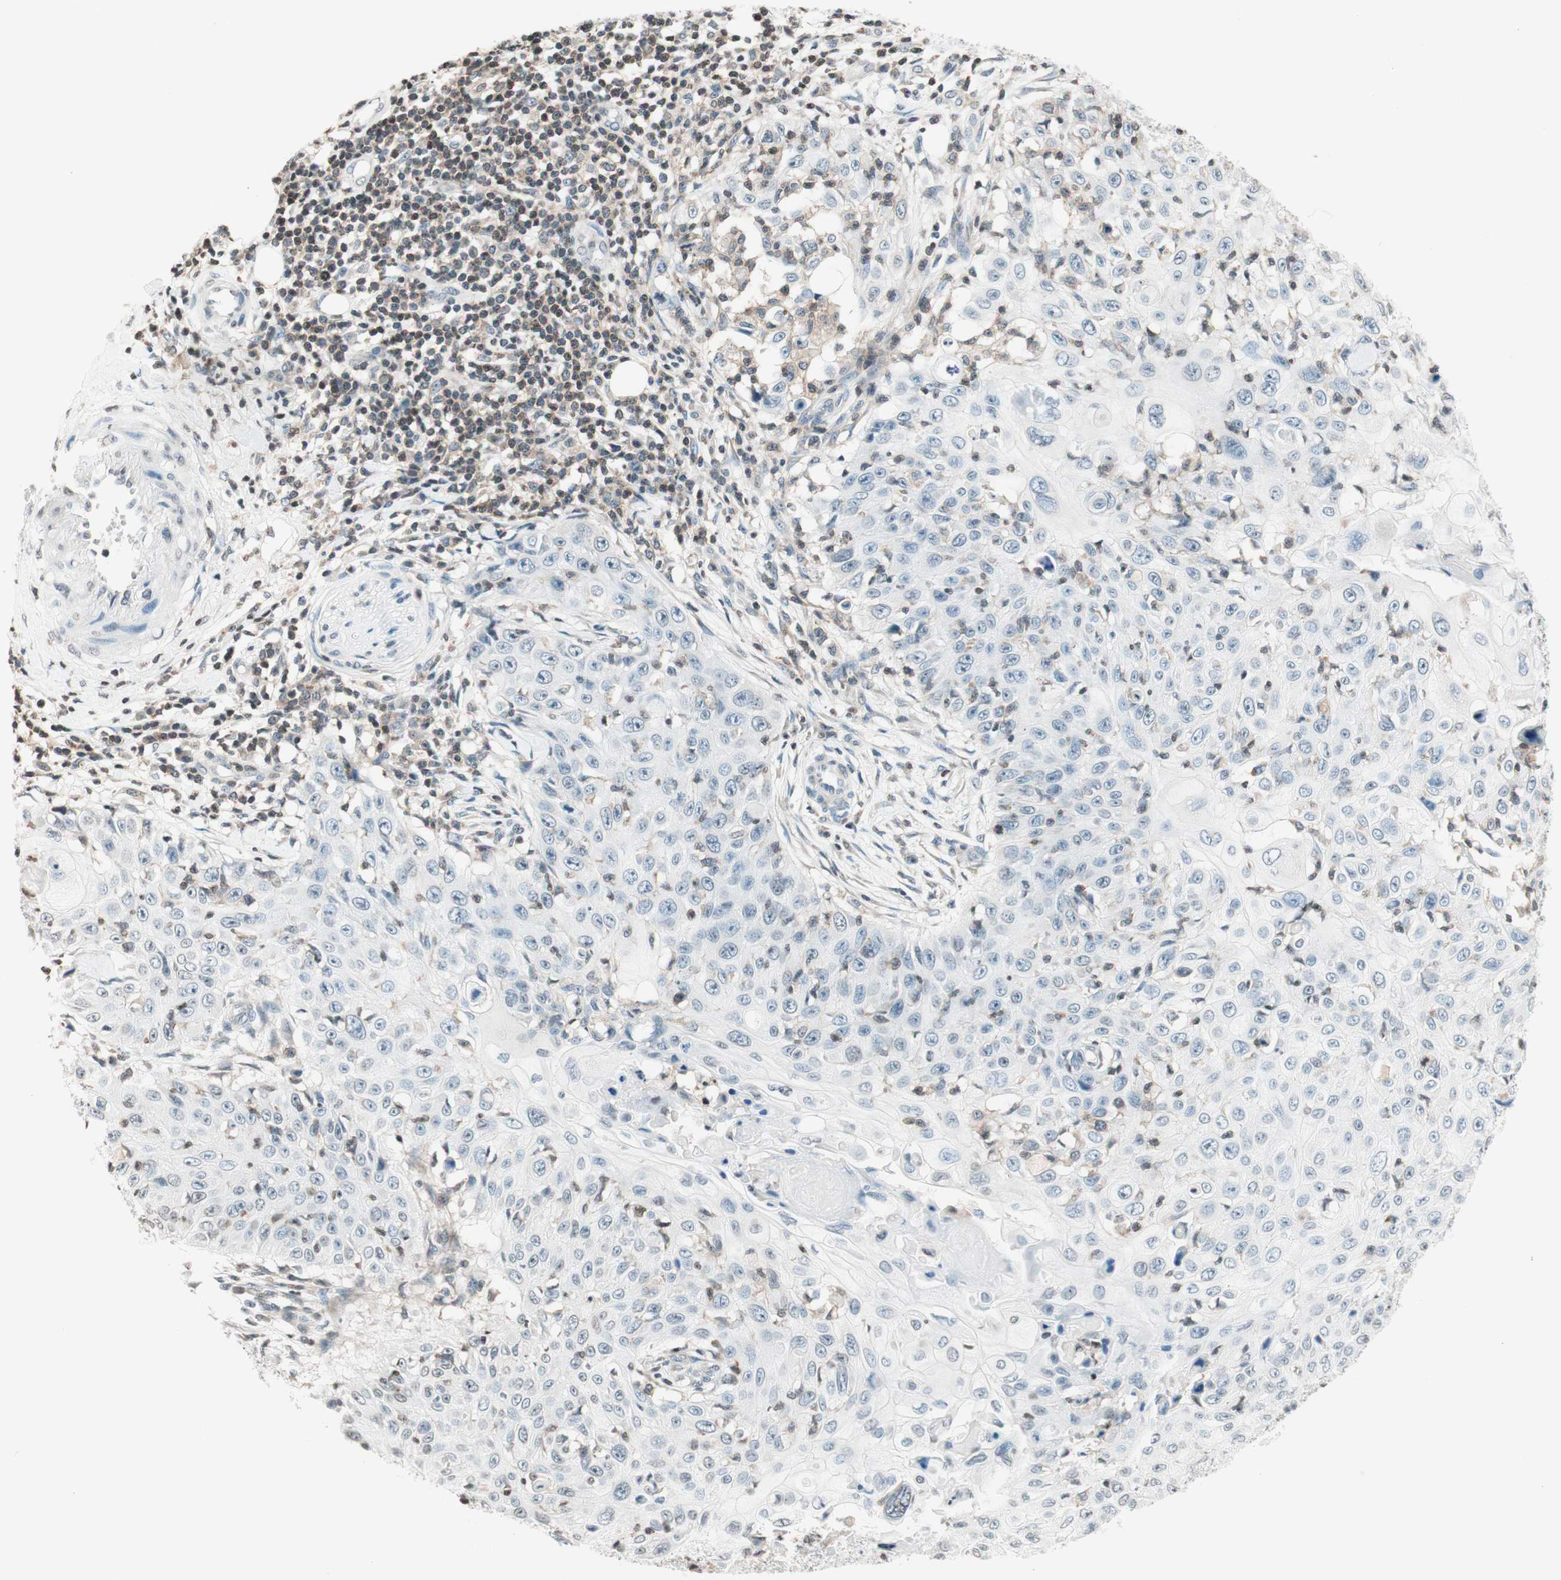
{"staining": {"intensity": "negative", "quantity": "none", "location": "none"}, "tissue": "skin cancer", "cell_type": "Tumor cells", "image_type": "cancer", "snomed": [{"axis": "morphology", "description": "Squamous cell carcinoma, NOS"}, {"axis": "topography", "description": "Skin"}], "caption": "Immunohistochemistry (IHC) of human squamous cell carcinoma (skin) shows no expression in tumor cells. The staining was performed using DAB to visualize the protein expression in brown, while the nuclei were stained in blue with hematoxylin (Magnification: 20x).", "gene": "WIPF1", "patient": {"sex": "male", "age": 86}}